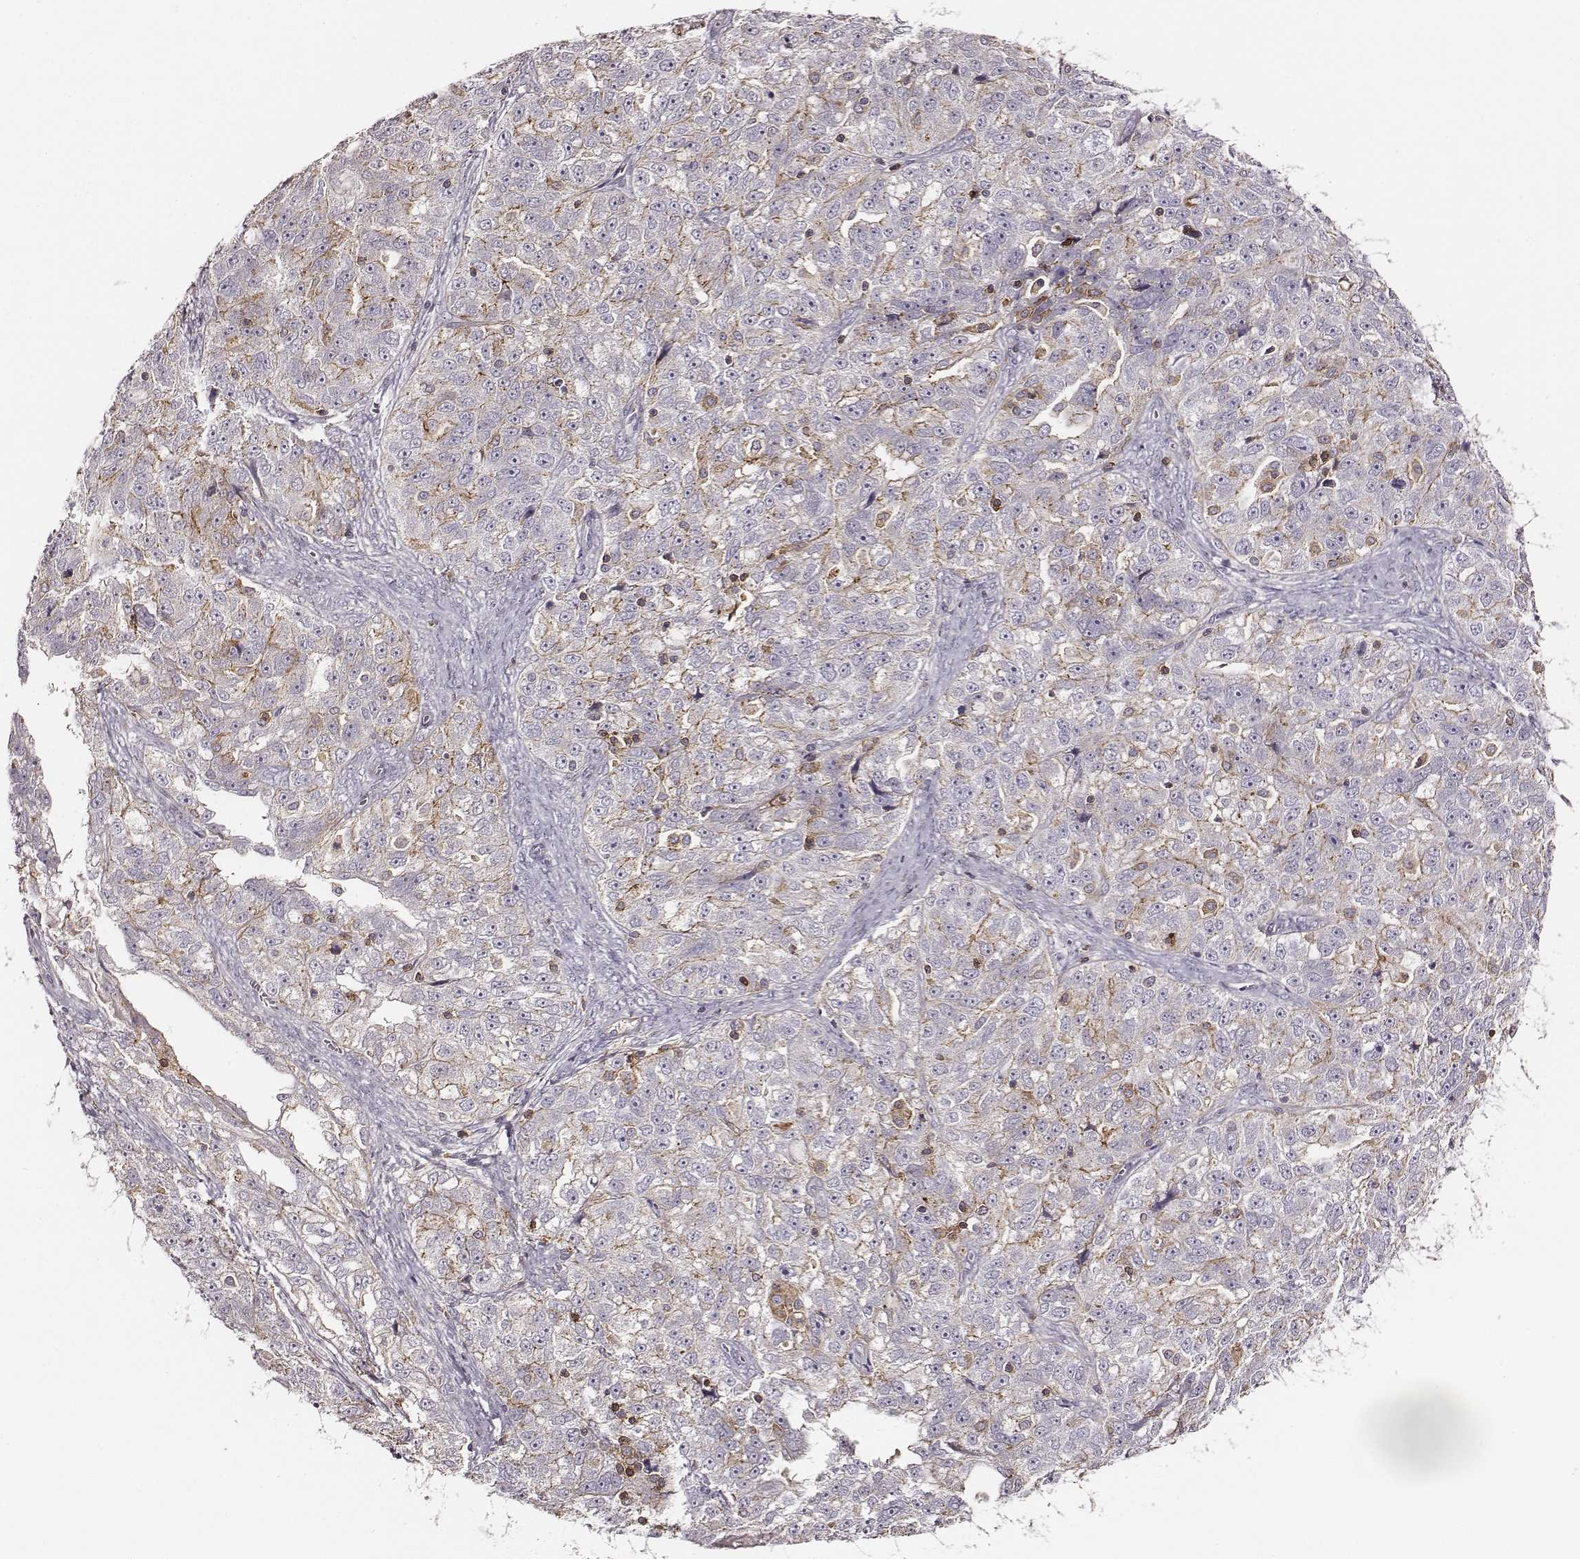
{"staining": {"intensity": "negative", "quantity": "none", "location": "none"}, "tissue": "ovarian cancer", "cell_type": "Tumor cells", "image_type": "cancer", "snomed": [{"axis": "morphology", "description": "Cystadenocarcinoma, serous, NOS"}, {"axis": "topography", "description": "Ovary"}], "caption": "A high-resolution image shows immunohistochemistry (IHC) staining of ovarian cancer (serous cystadenocarcinoma), which demonstrates no significant expression in tumor cells. (DAB (3,3'-diaminobenzidine) immunohistochemistry visualized using brightfield microscopy, high magnification).", "gene": "ZYX", "patient": {"sex": "female", "age": 51}}